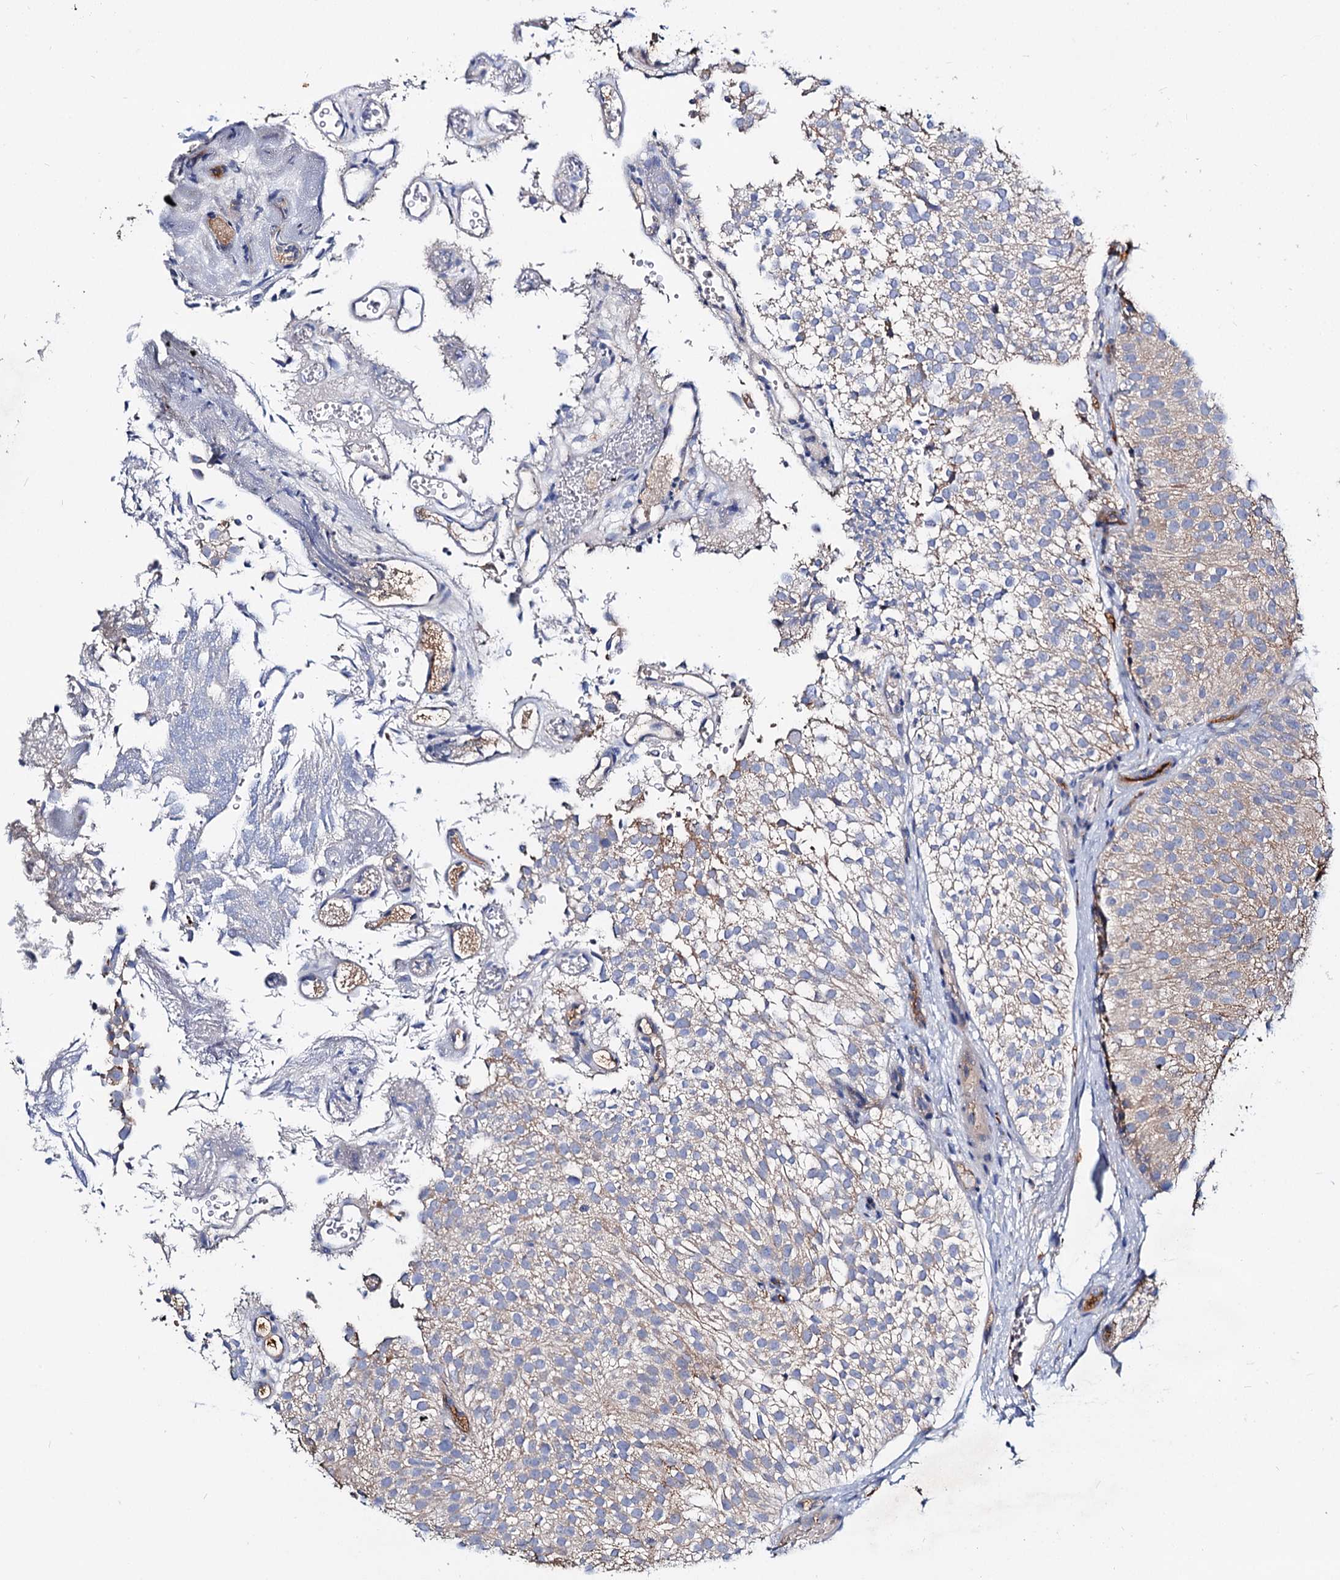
{"staining": {"intensity": "weak", "quantity": "25%-75%", "location": "cytoplasmic/membranous"}, "tissue": "urothelial cancer", "cell_type": "Tumor cells", "image_type": "cancer", "snomed": [{"axis": "morphology", "description": "Urothelial carcinoma, Low grade"}, {"axis": "topography", "description": "Urinary bladder"}], "caption": "A photomicrograph of low-grade urothelial carcinoma stained for a protein displays weak cytoplasmic/membranous brown staining in tumor cells.", "gene": "ACY3", "patient": {"sex": "male", "age": 78}}